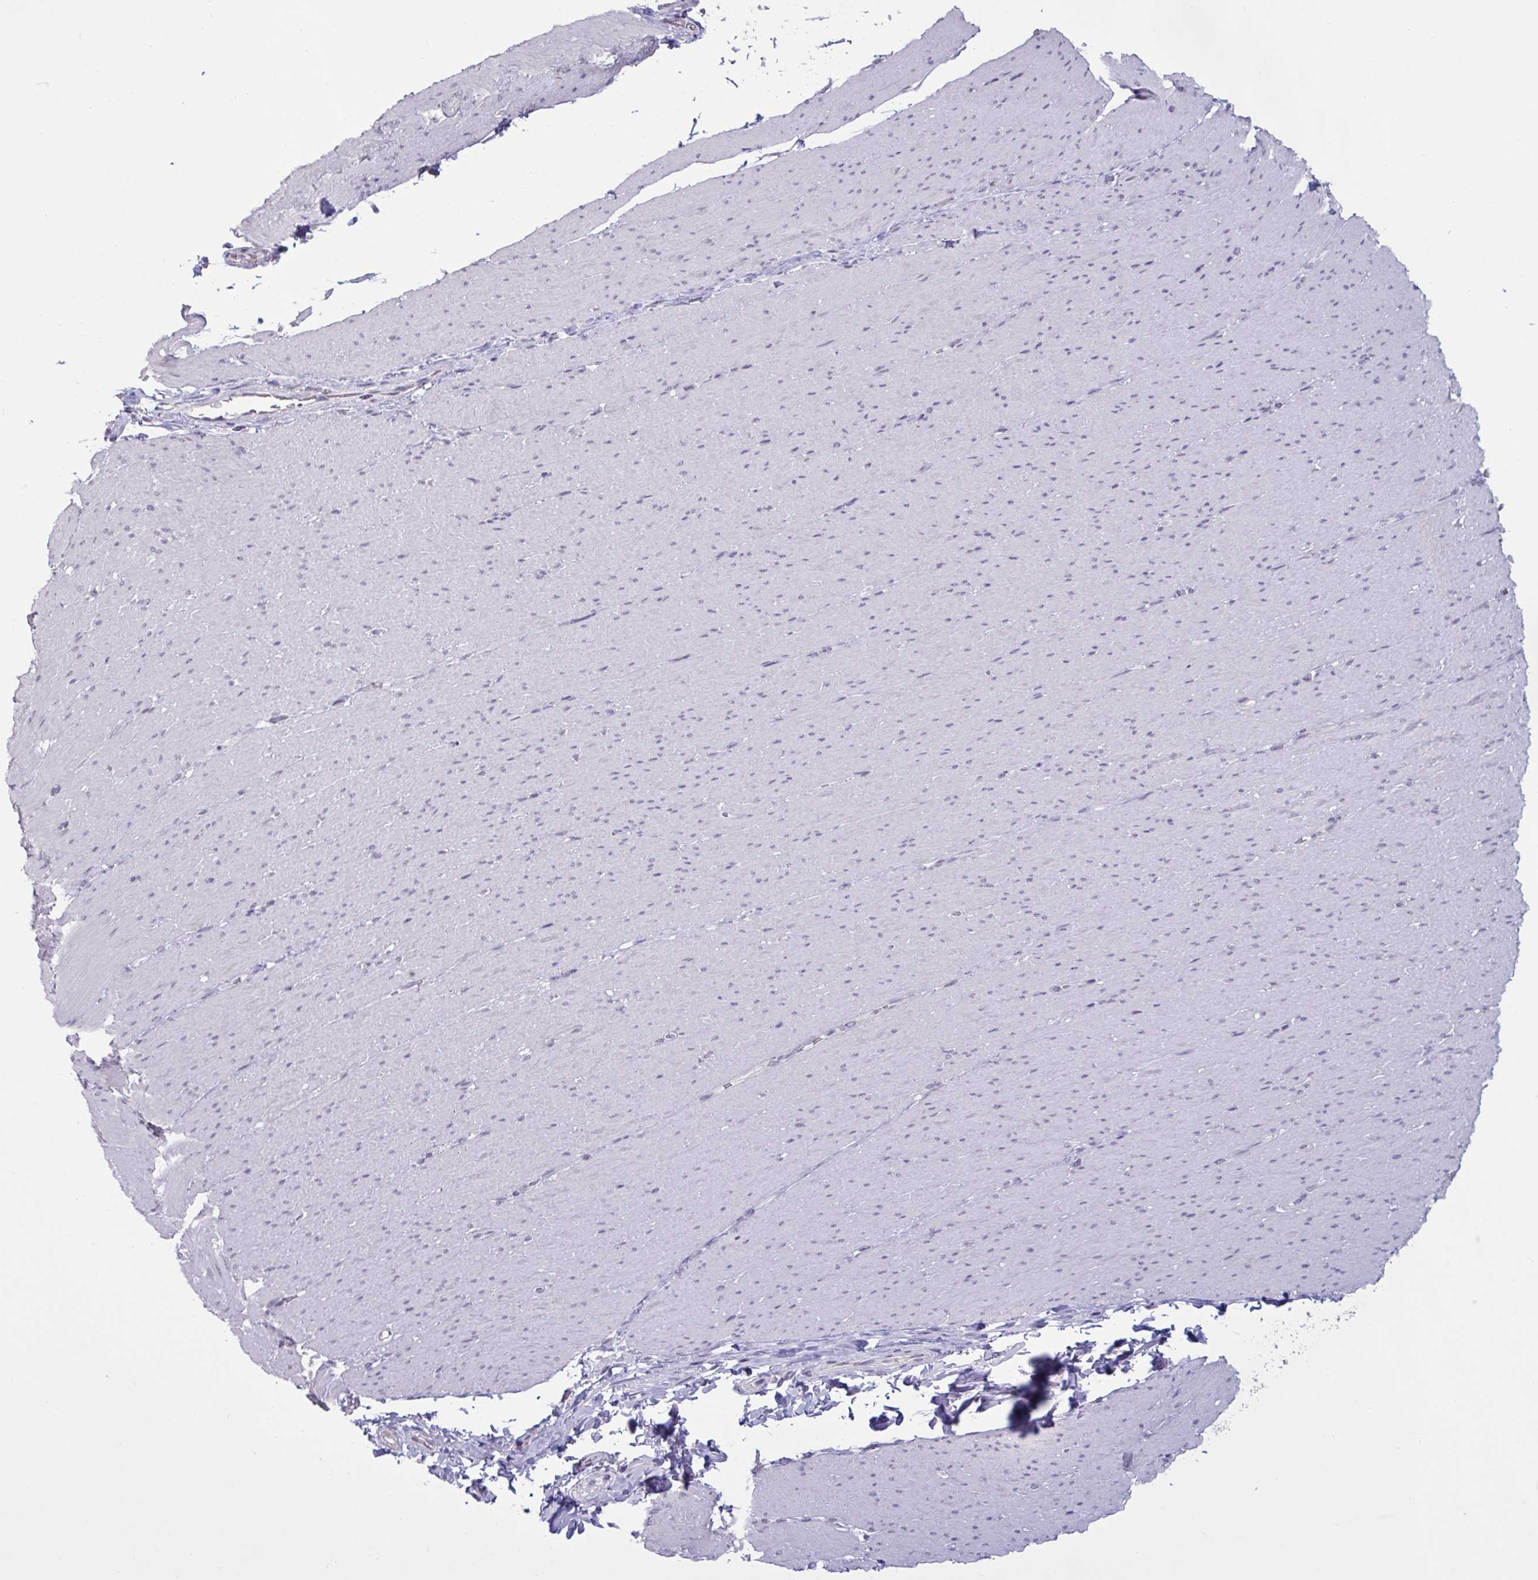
{"staining": {"intensity": "negative", "quantity": "none", "location": "none"}, "tissue": "smooth muscle", "cell_type": "Smooth muscle cells", "image_type": "normal", "snomed": [{"axis": "morphology", "description": "Normal tissue, NOS"}, {"axis": "topography", "description": "Smooth muscle"}, {"axis": "topography", "description": "Rectum"}], "caption": "Immunohistochemistry (IHC) of normal smooth muscle reveals no positivity in smooth muscle cells. The staining was performed using DAB (3,3'-diaminobenzidine) to visualize the protein expression in brown, while the nuclei were stained in blue with hematoxylin (Magnification: 20x).", "gene": "TBC1D4", "patient": {"sex": "male", "age": 53}}